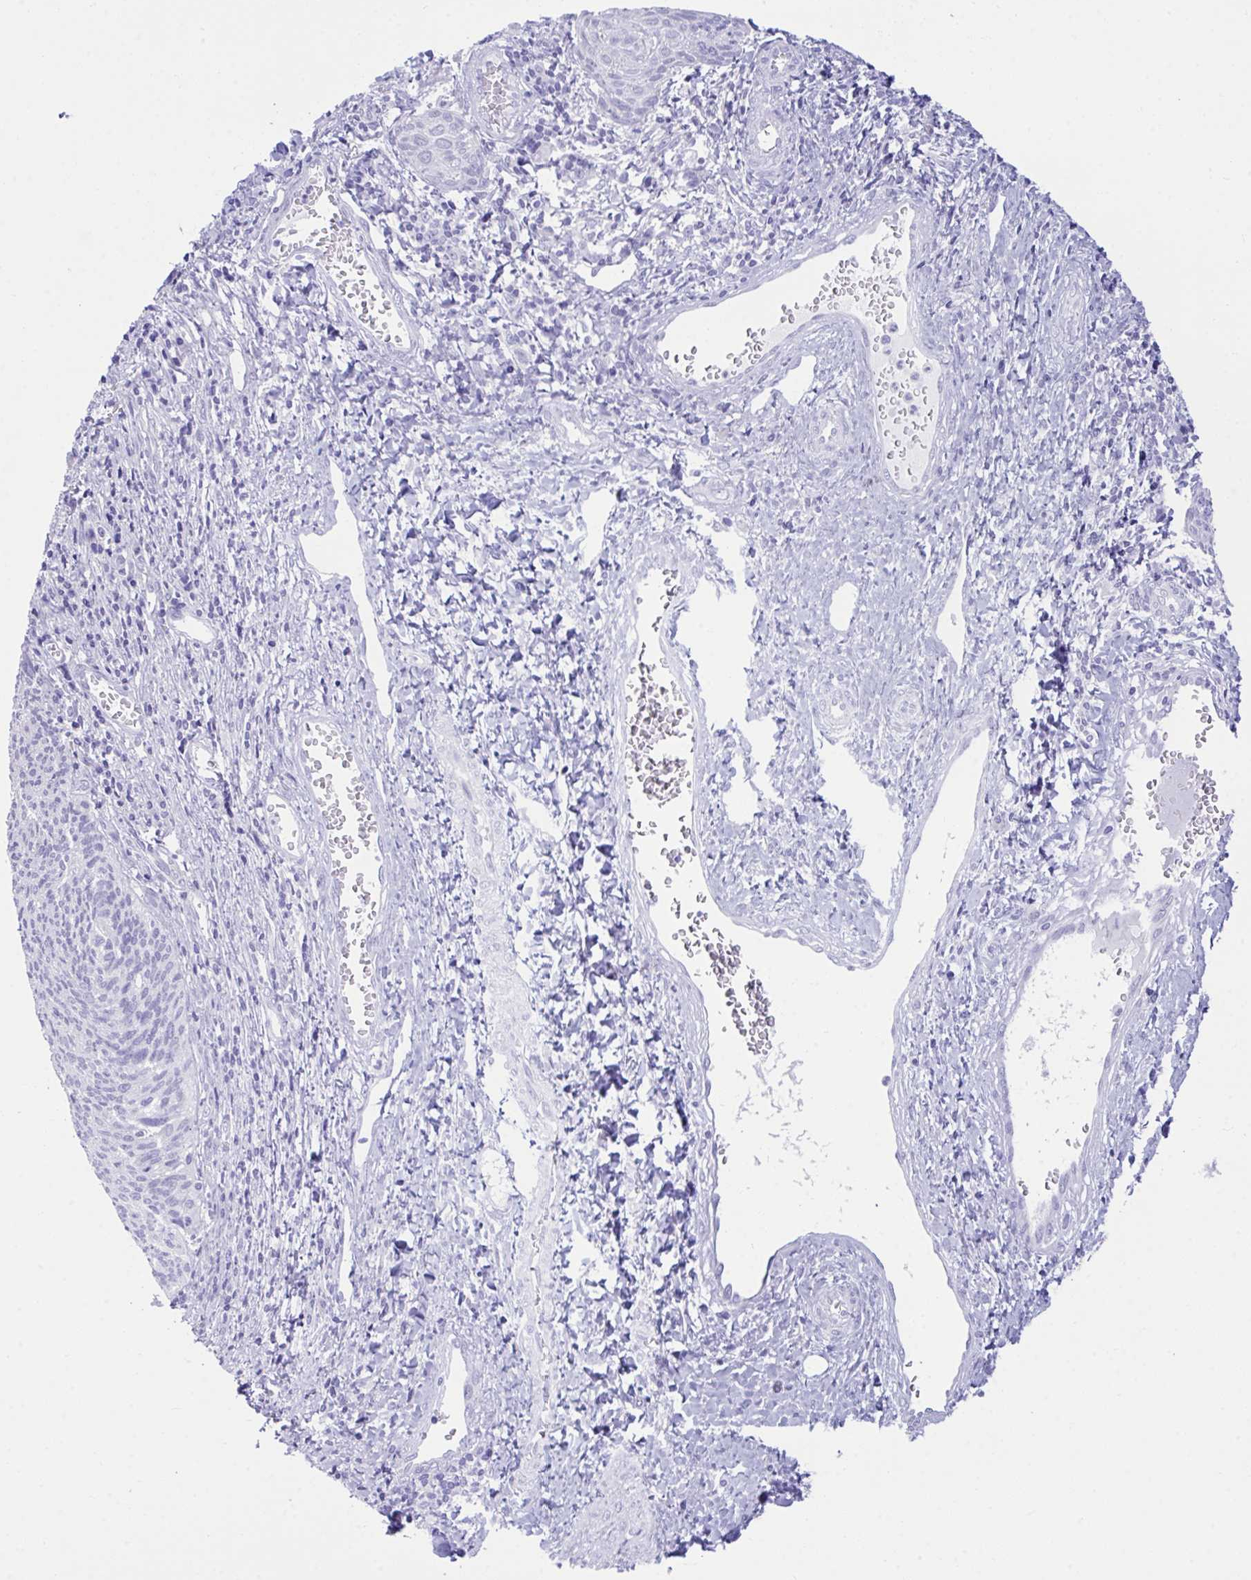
{"staining": {"intensity": "negative", "quantity": "none", "location": "none"}, "tissue": "cervical cancer", "cell_type": "Tumor cells", "image_type": "cancer", "snomed": [{"axis": "morphology", "description": "Squamous cell carcinoma, NOS"}, {"axis": "topography", "description": "Cervix"}], "caption": "Image shows no significant protein staining in tumor cells of squamous cell carcinoma (cervical). (DAB (3,3'-diaminobenzidine) immunohistochemistry (IHC) with hematoxylin counter stain).", "gene": "PLEKHH1", "patient": {"sex": "female", "age": 49}}